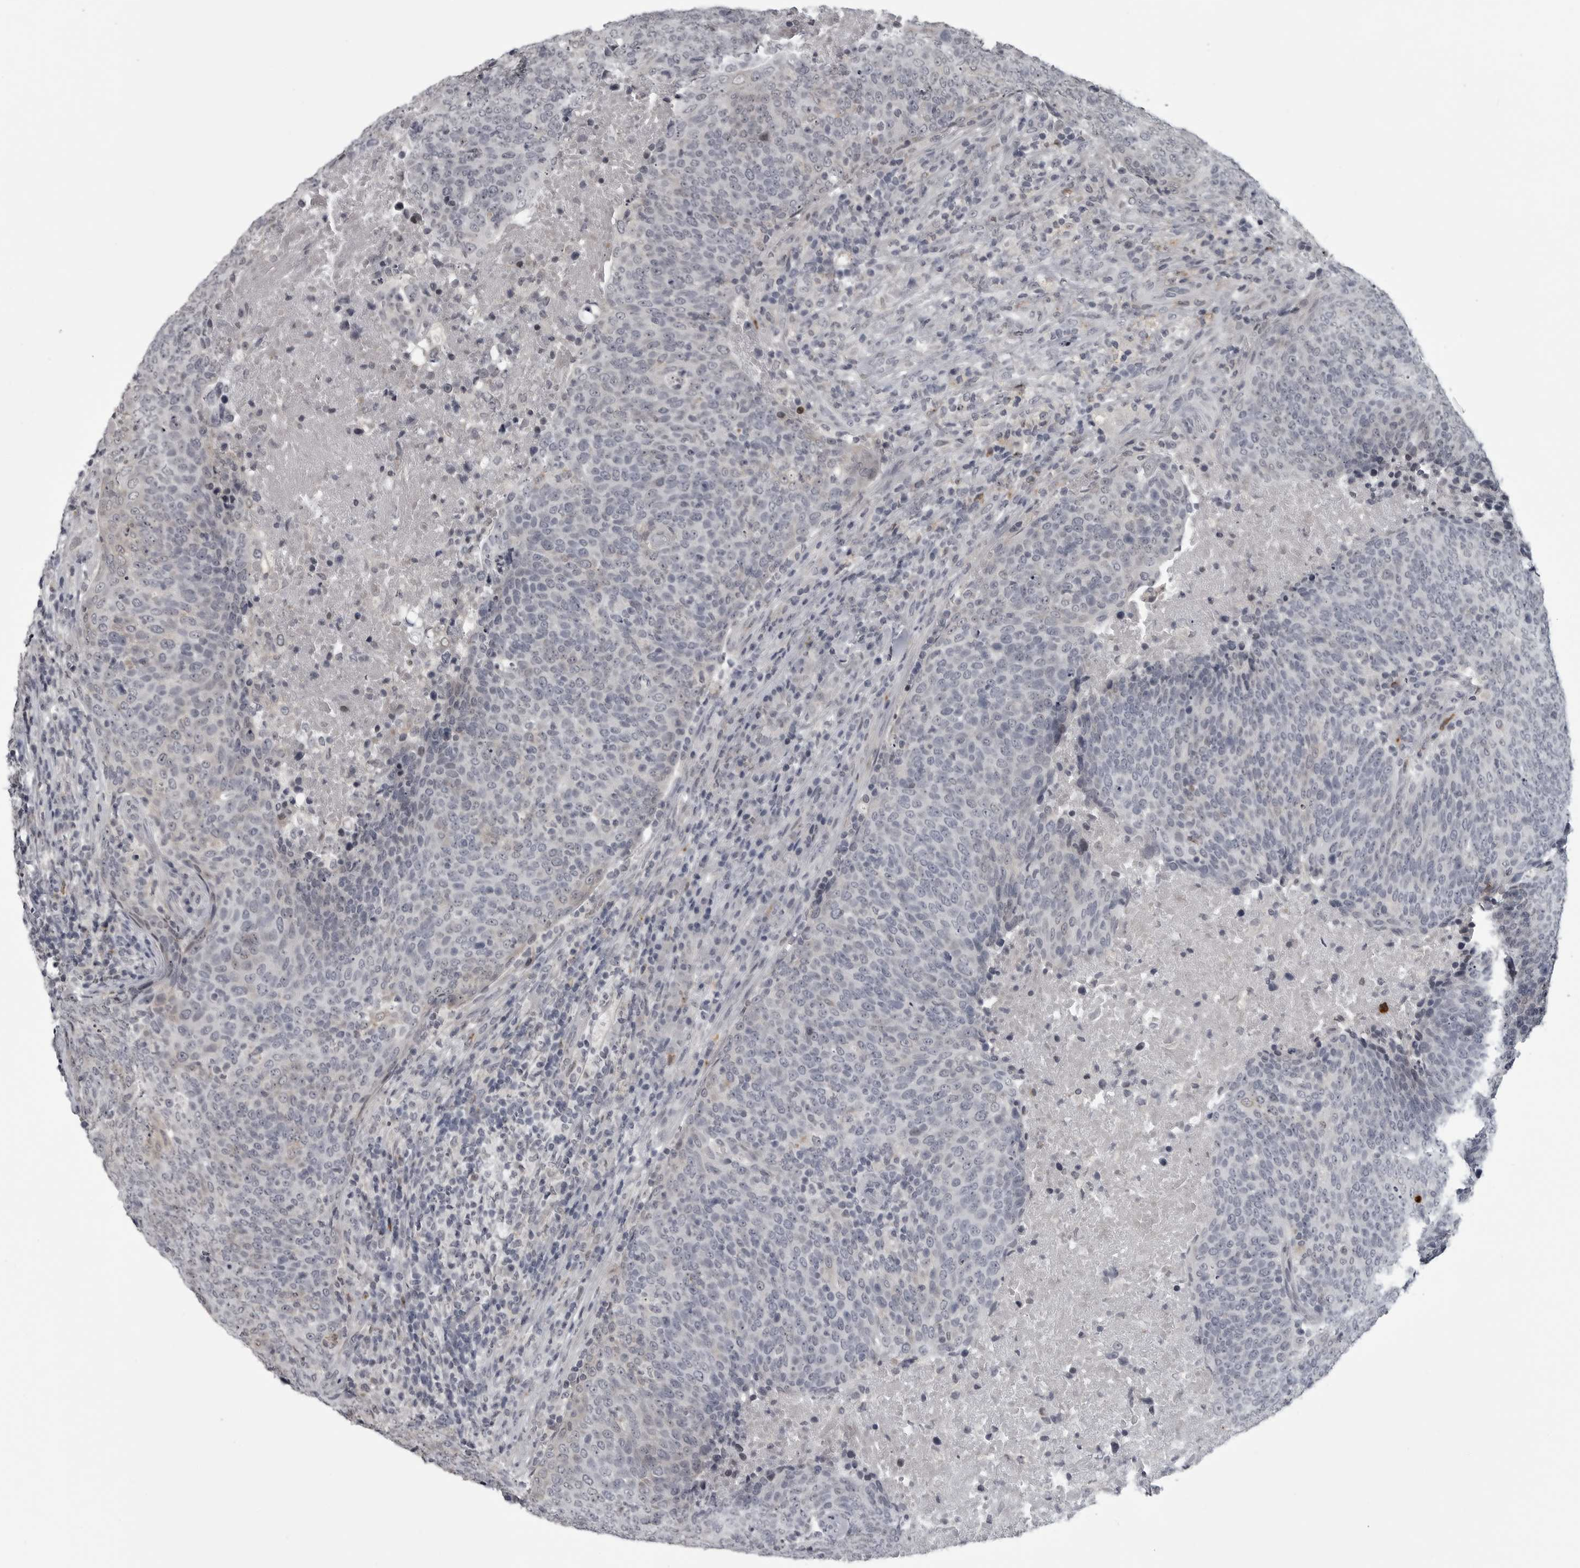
{"staining": {"intensity": "negative", "quantity": "none", "location": "none"}, "tissue": "head and neck cancer", "cell_type": "Tumor cells", "image_type": "cancer", "snomed": [{"axis": "morphology", "description": "Squamous cell carcinoma, NOS"}, {"axis": "morphology", "description": "Squamous cell carcinoma, metastatic, NOS"}, {"axis": "topography", "description": "Lymph node"}, {"axis": "topography", "description": "Head-Neck"}], "caption": "The histopathology image displays no staining of tumor cells in head and neck cancer.", "gene": "LYSMD1", "patient": {"sex": "male", "age": 62}}